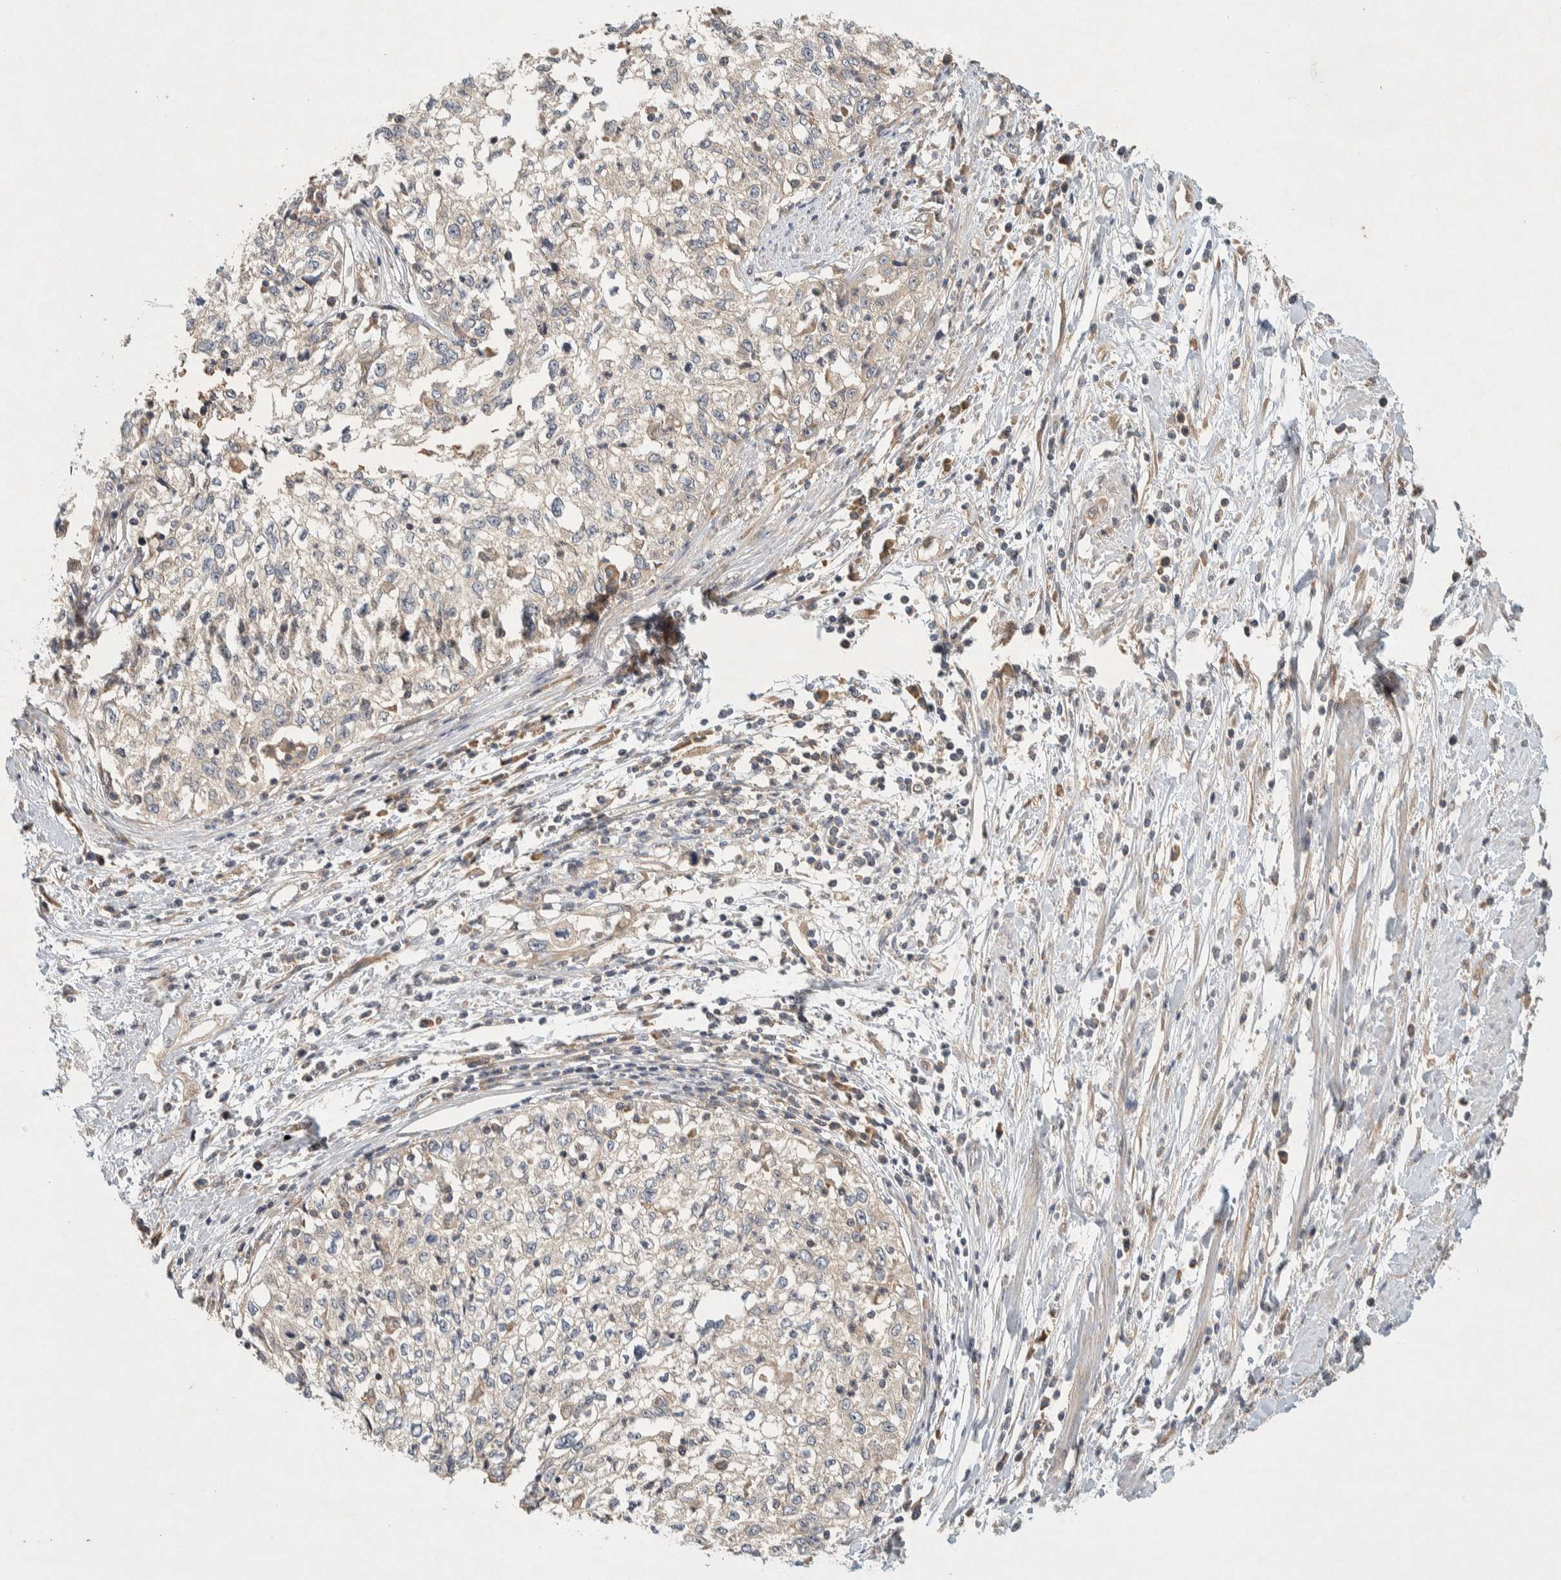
{"staining": {"intensity": "negative", "quantity": "none", "location": "none"}, "tissue": "cervical cancer", "cell_type": "Tumor cells", "image_type": "cancer", "snomed": [{"axis": "morphology", "description": "Squamous cell carcinoma, NOS"}, {"axis": "topography", "description": "Cervix"}], "caption": "Histopathology image shows no protein staining in tumor cells of cervical cancer tissue.", "gene": "PXK", "patient": {"sex": "female", "age": 57}}